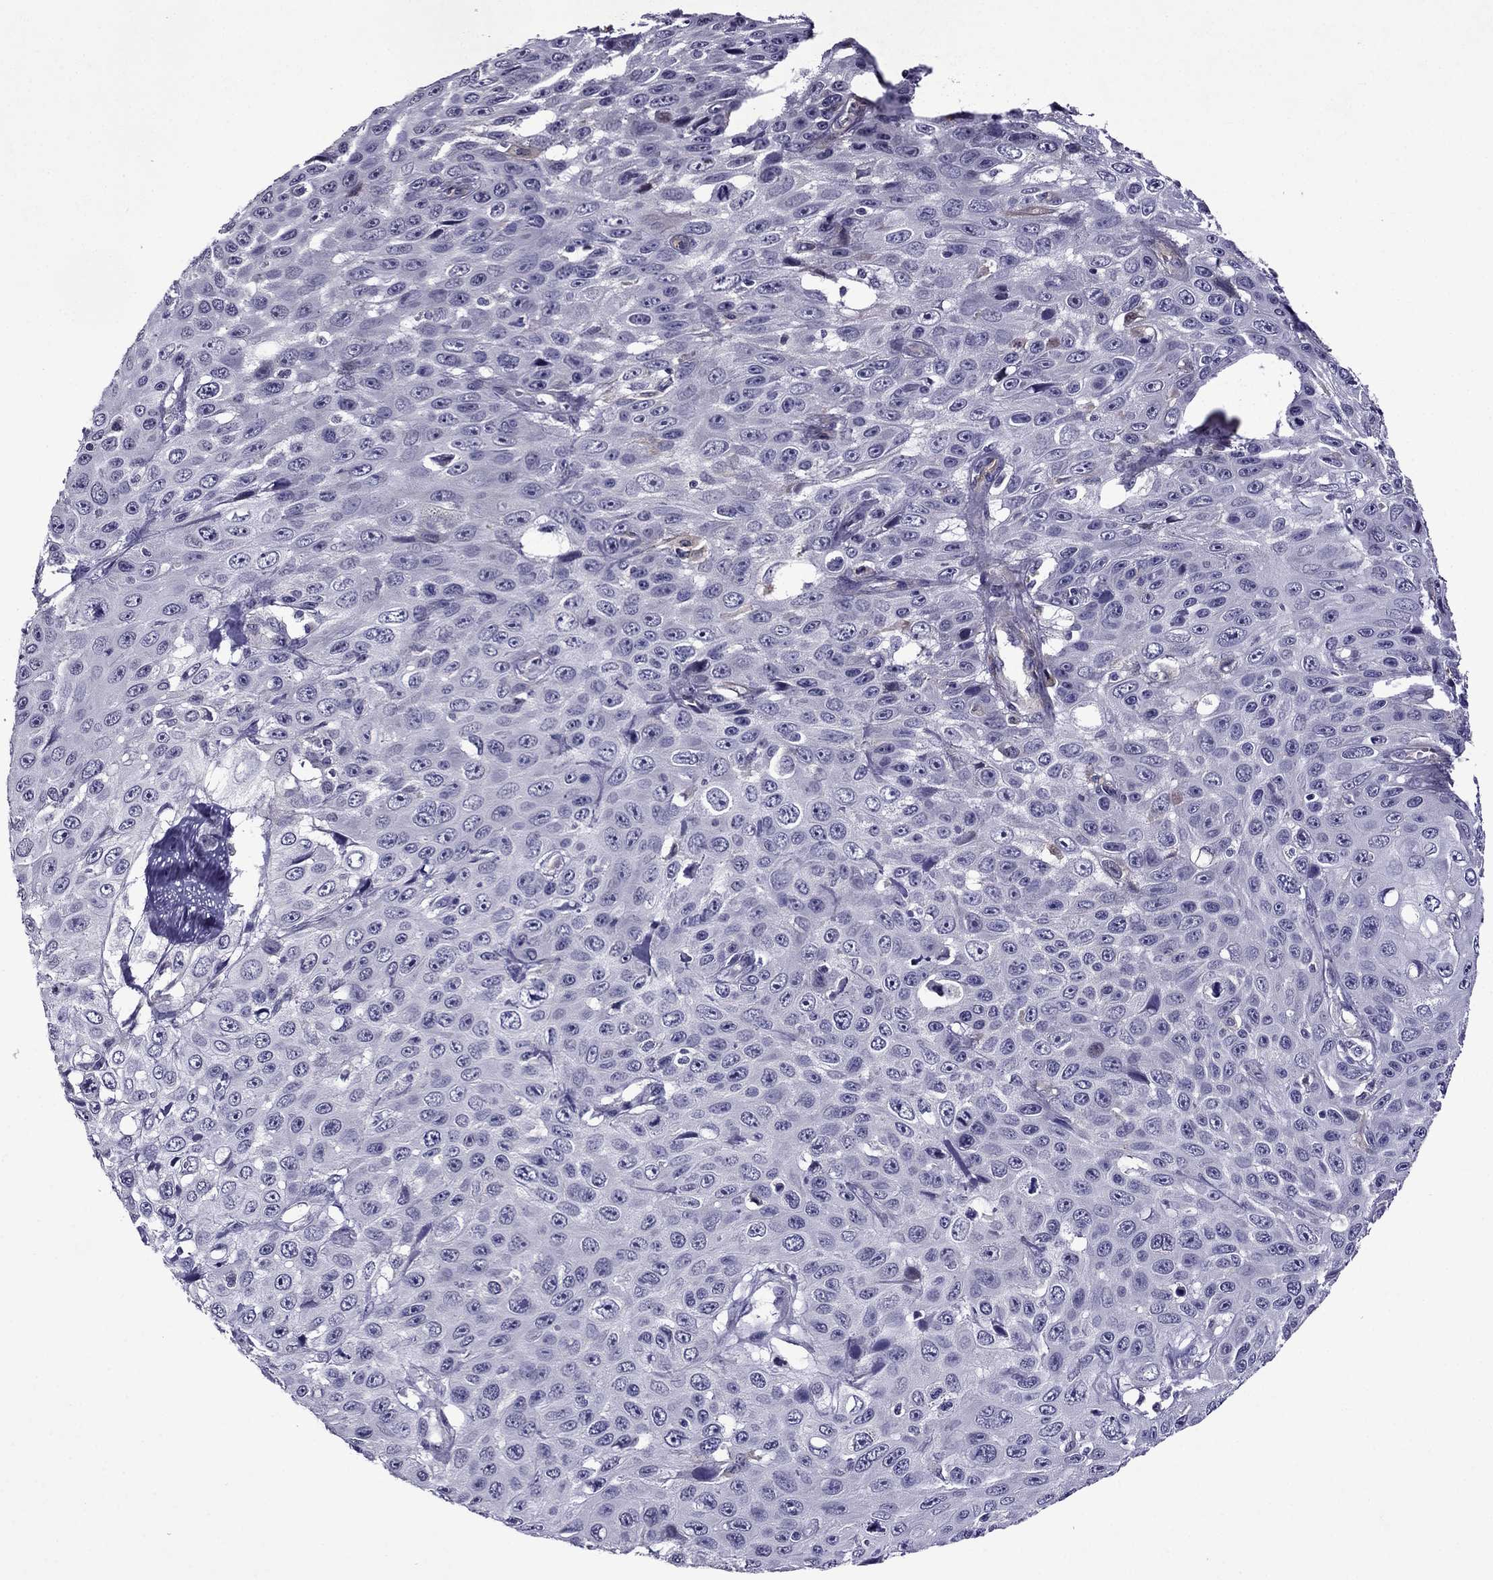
{"staining": {"intensity": "negative", "quantity": "none", "location": "none"}, "tissue": "skin cancer", "cell_type": "Tumor cells", "image_type": "cancer", "snomed": [{"axis": "morphology", "description": "Squamous cell carcinoma, NOS"}, {"axis": "topography", "description": "Skin"}], "caption": "DAB (3,3'-diaminobenzidine) immunohistochemical staining of skin squamous cell carcinoma displays no significant staining in tumor cells.", "gene": "SPTBN4", "patient": {"sex": "male", "age": 82}}